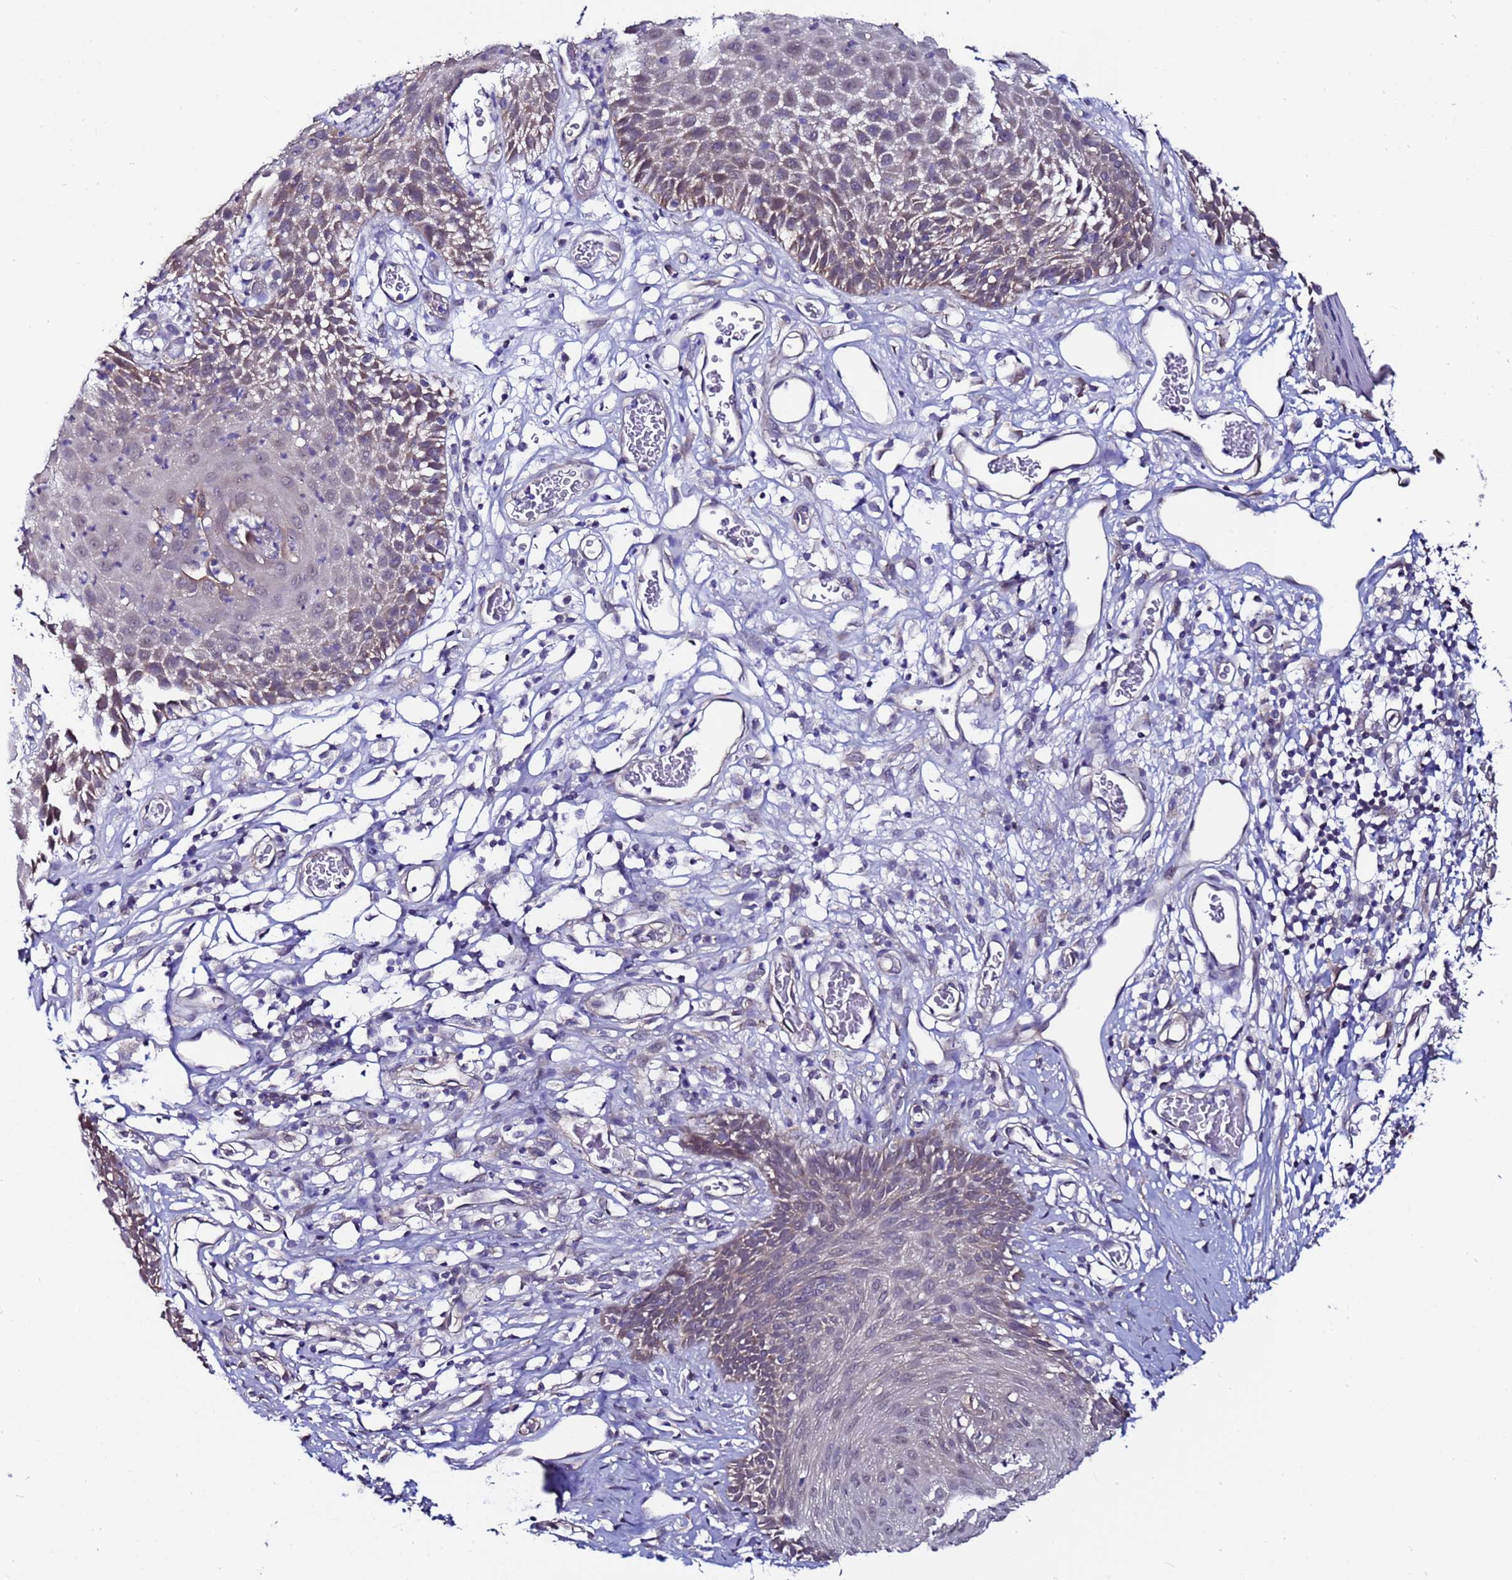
{"staining": {"intensity": "weak", "quantity": "25%-75%", "location": "cytoplasmic/membranous,nuclear"}, "tissue": "skin", "cell_type": "Epidermal cells", "image_type": "normal", "snomed": [{"axis": "morphology", "description": "Normal tissue, NOS"}, {"axis": "topography", "description": "Vulva"}], "caption": "Skin was stained to show a protein in brown. There is low levels of weak cytoplasmic/membranous,nuclear expression in about 25%-75% of epidermal cells.", "gene": "NAXE", "patient": {"sex": "female", "age": 68}}